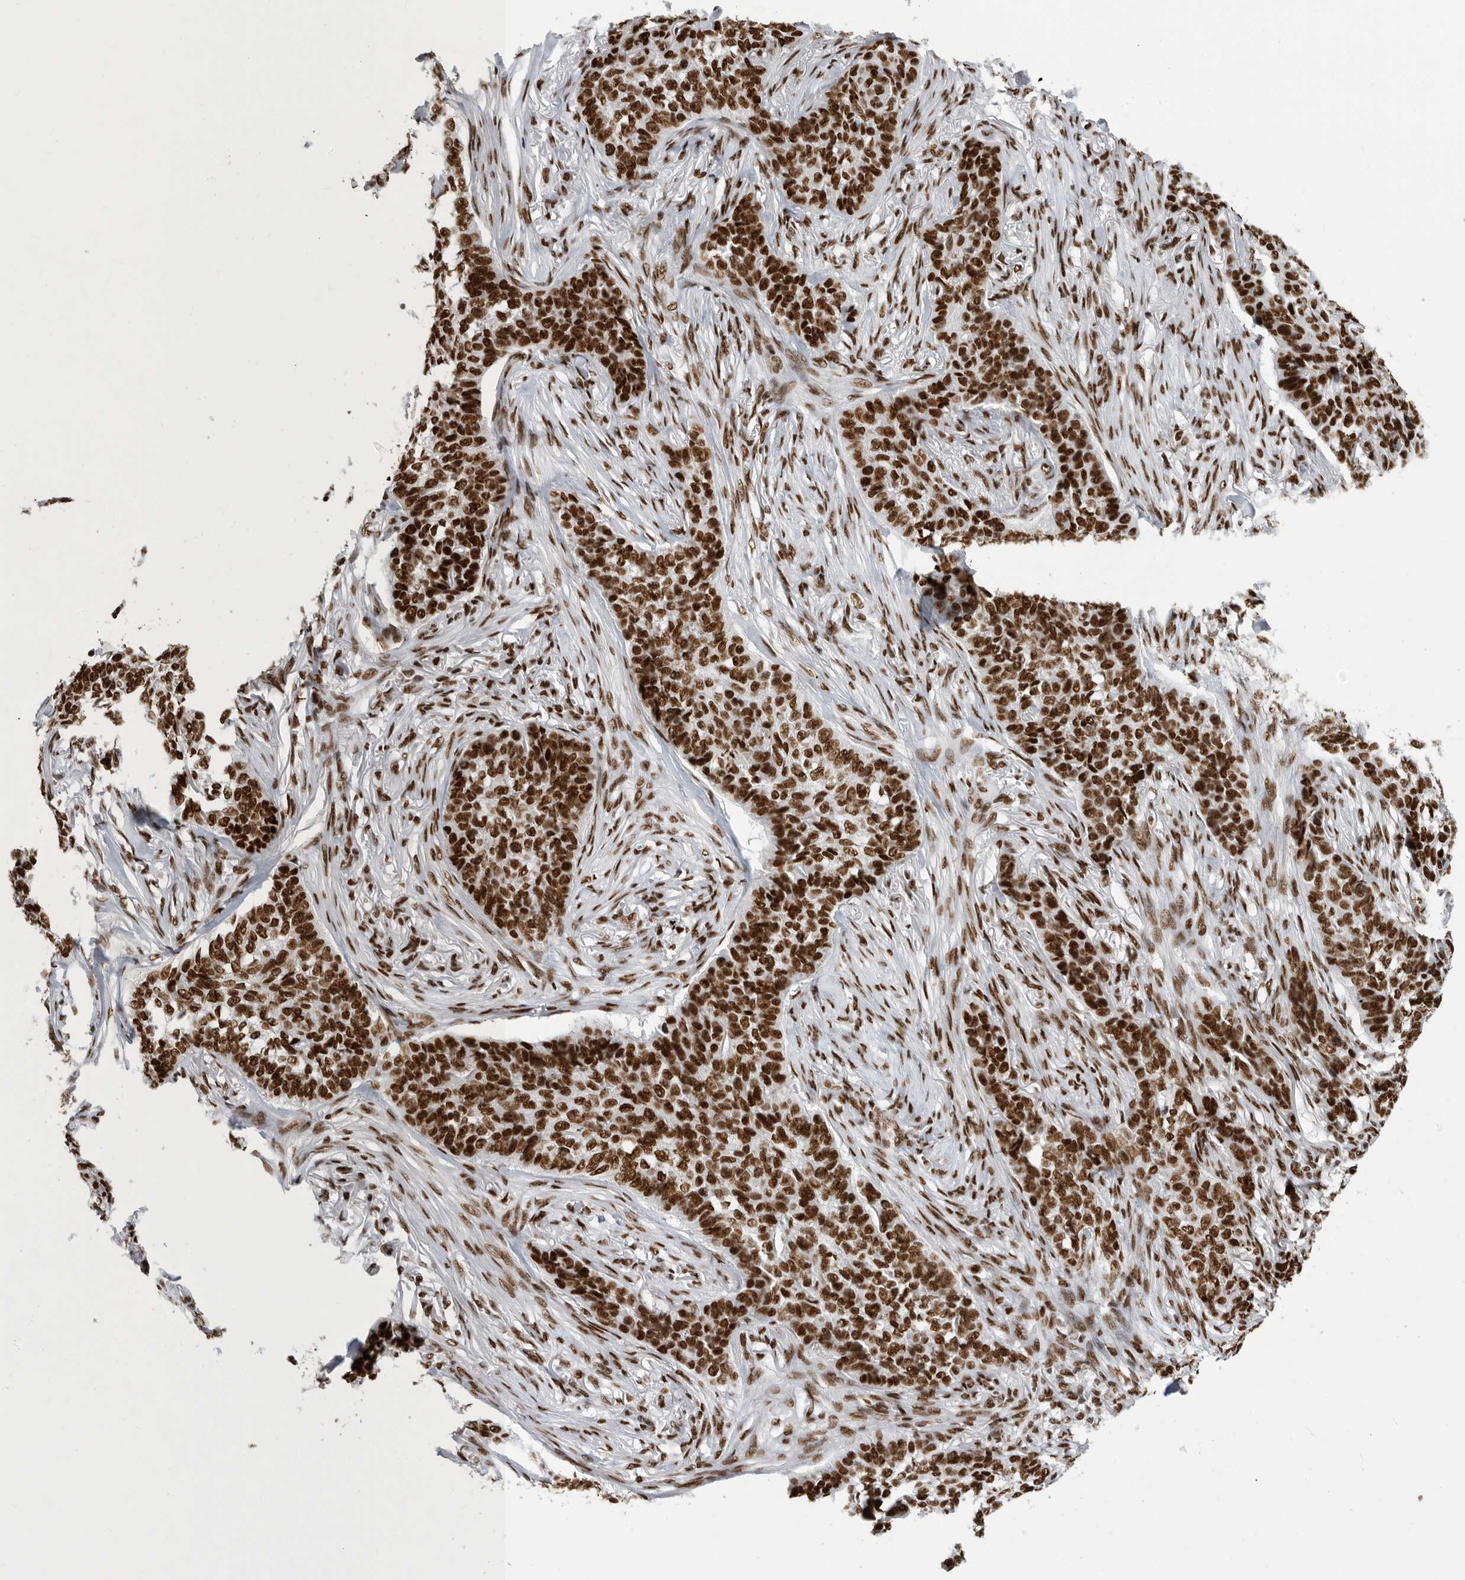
{"staining": {"intensity": "strong", "quantity": ">75%", "location": "nuclear"}, "tissue": "skin cancer", "cell_type": "Tumor cells", "image_type": "cancer", "snomed": [{"axis": "morphology", "description": "Basal cell carcinoma"}, {"axis": "topography", "description": "Skin"}], "caption": "A micrograph of skin cancer stained for a protein exhibits strong nuclear brown staining in tumor cells.", "gene": "BCLAF1", "patient": {"sex": "male", "age": 85}}